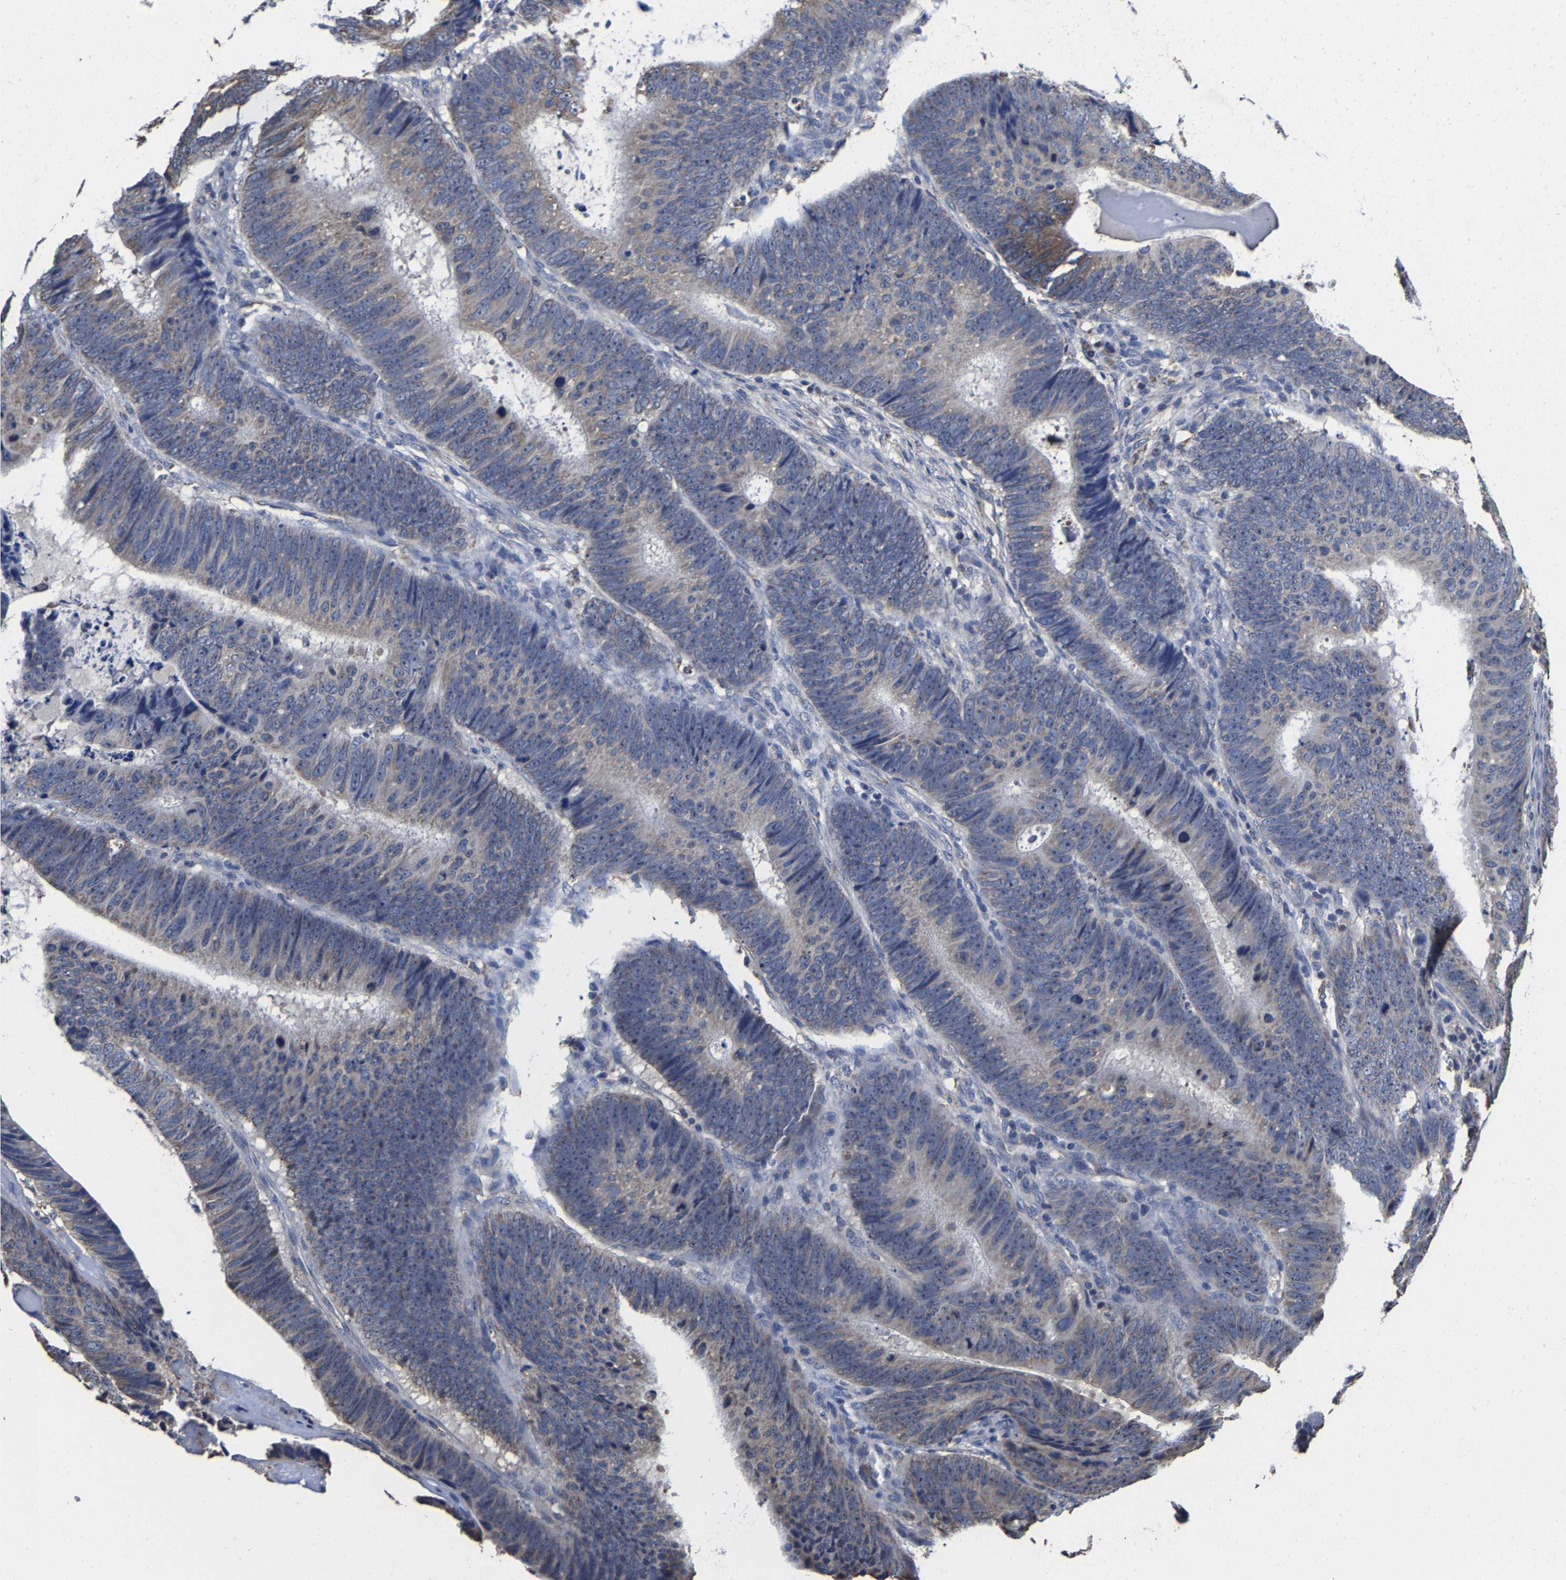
{"staining": {"intensity": "weak", "quantity": "<25%", "location": "cytoplasmic/membranous"}, "tissue": "colorectal cancer", "cell_type": "Tumor cells", "image_type": "cancer", "snomed": [{"axis": "morphology", "description": "Adenocarcinoma, NOS"}, {"axis": "topography", "description": "Colon"}], "caption": "Image shows no protein expression in tumor cells of colorectal cancer tissue.", "gene": "ZCCHC7", "patient": {"sex": "male", "age": 56}}